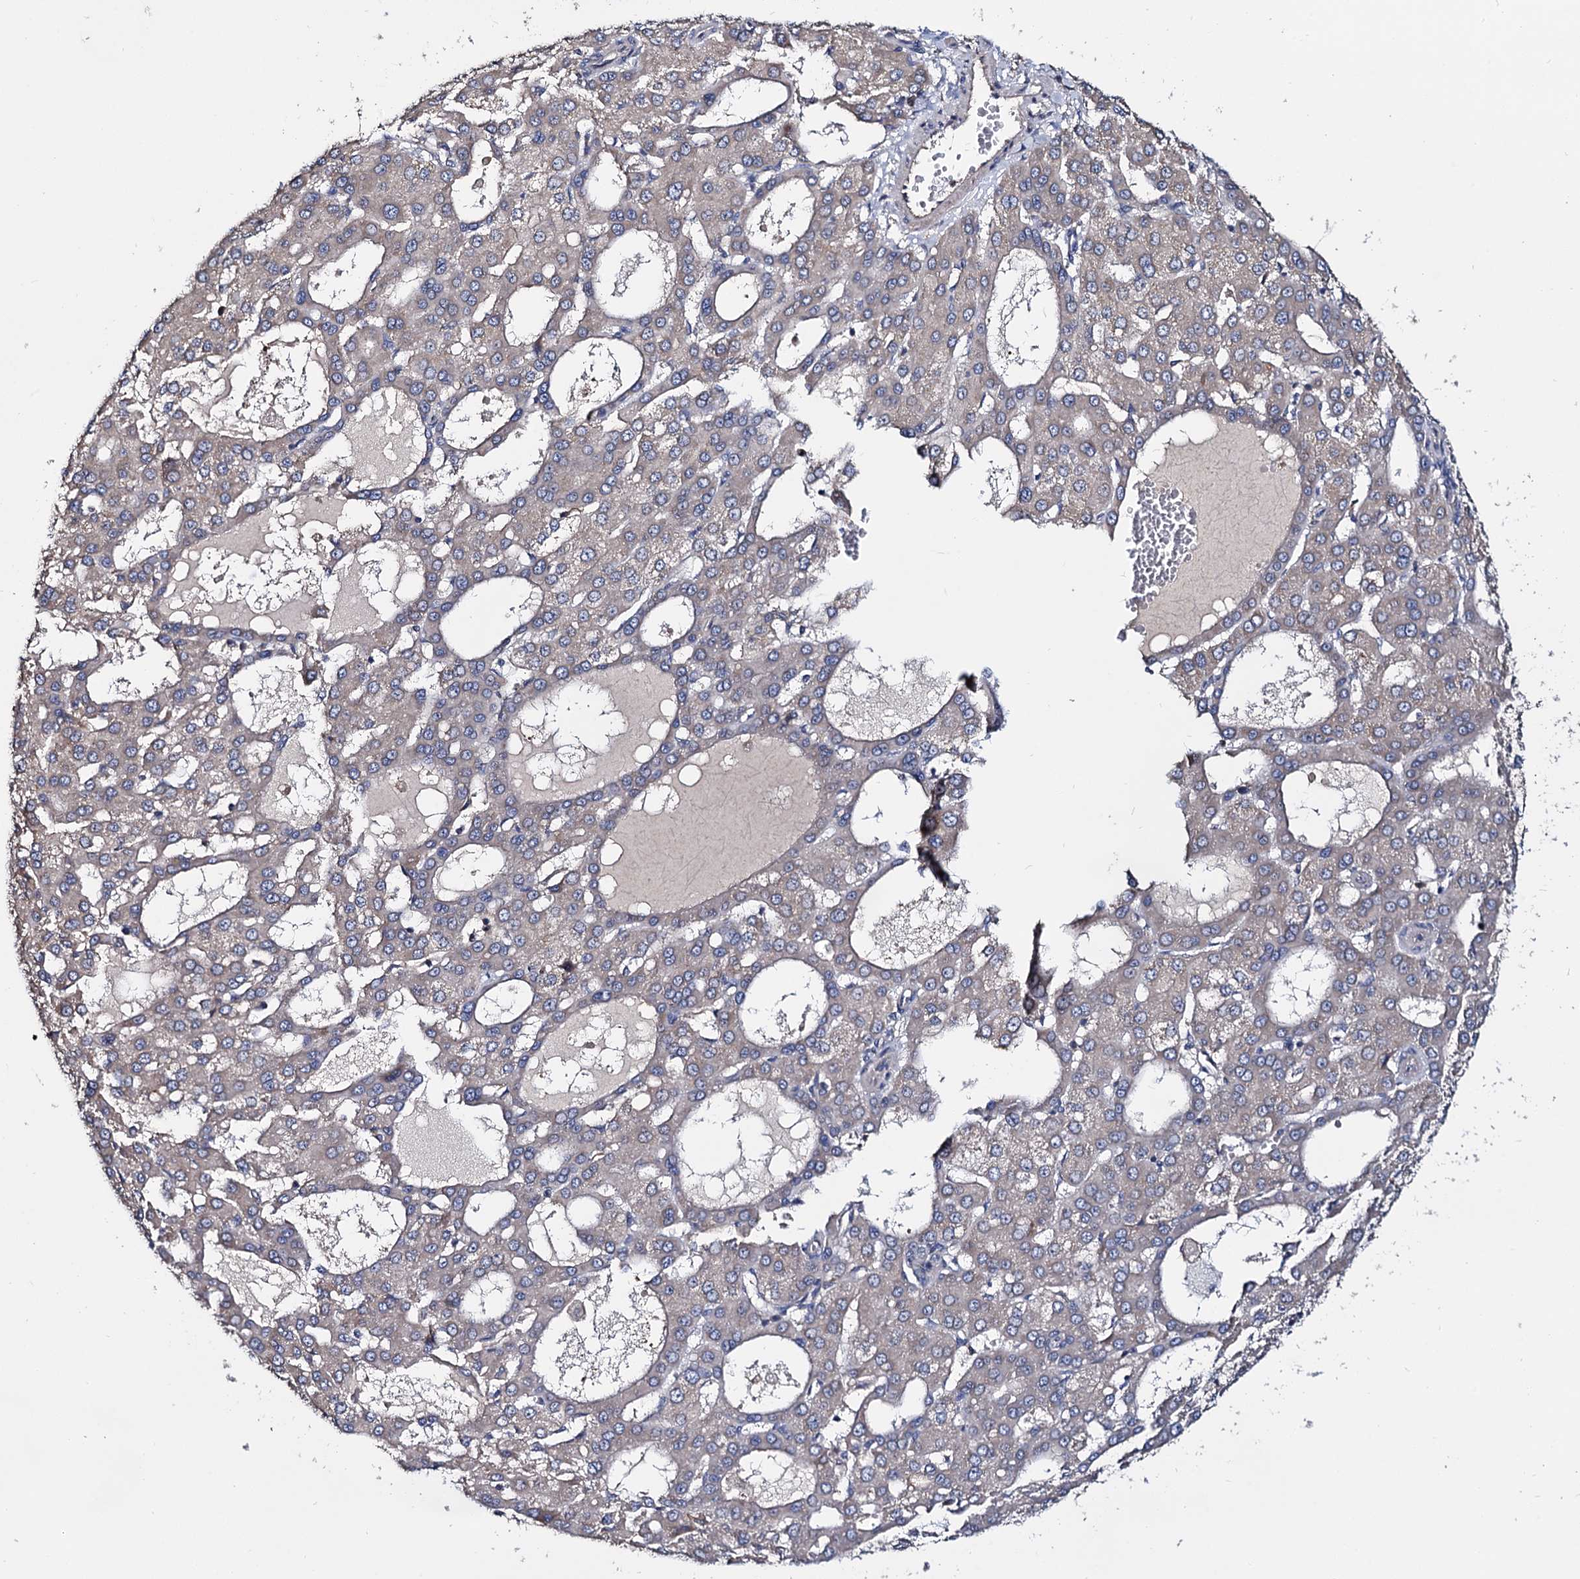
{"staining": {"intensity": "negative", "quantity": "none", "location": "none"}, "tissue": "liver cancer", "cell_type": "Tumor cells", "image_type": "cancer", "snomed": [{"axis": "morphology", "description": "Carcinoma, Hepatocellular, NOS"}, {"axis": "topography", "description": "Liver"}], "caption": "Tumor cells show no significant protein staining in liver hepatocellular carcinoma.", "gene": "CEP192", "patient": {"sex": "male", "age": 47}}